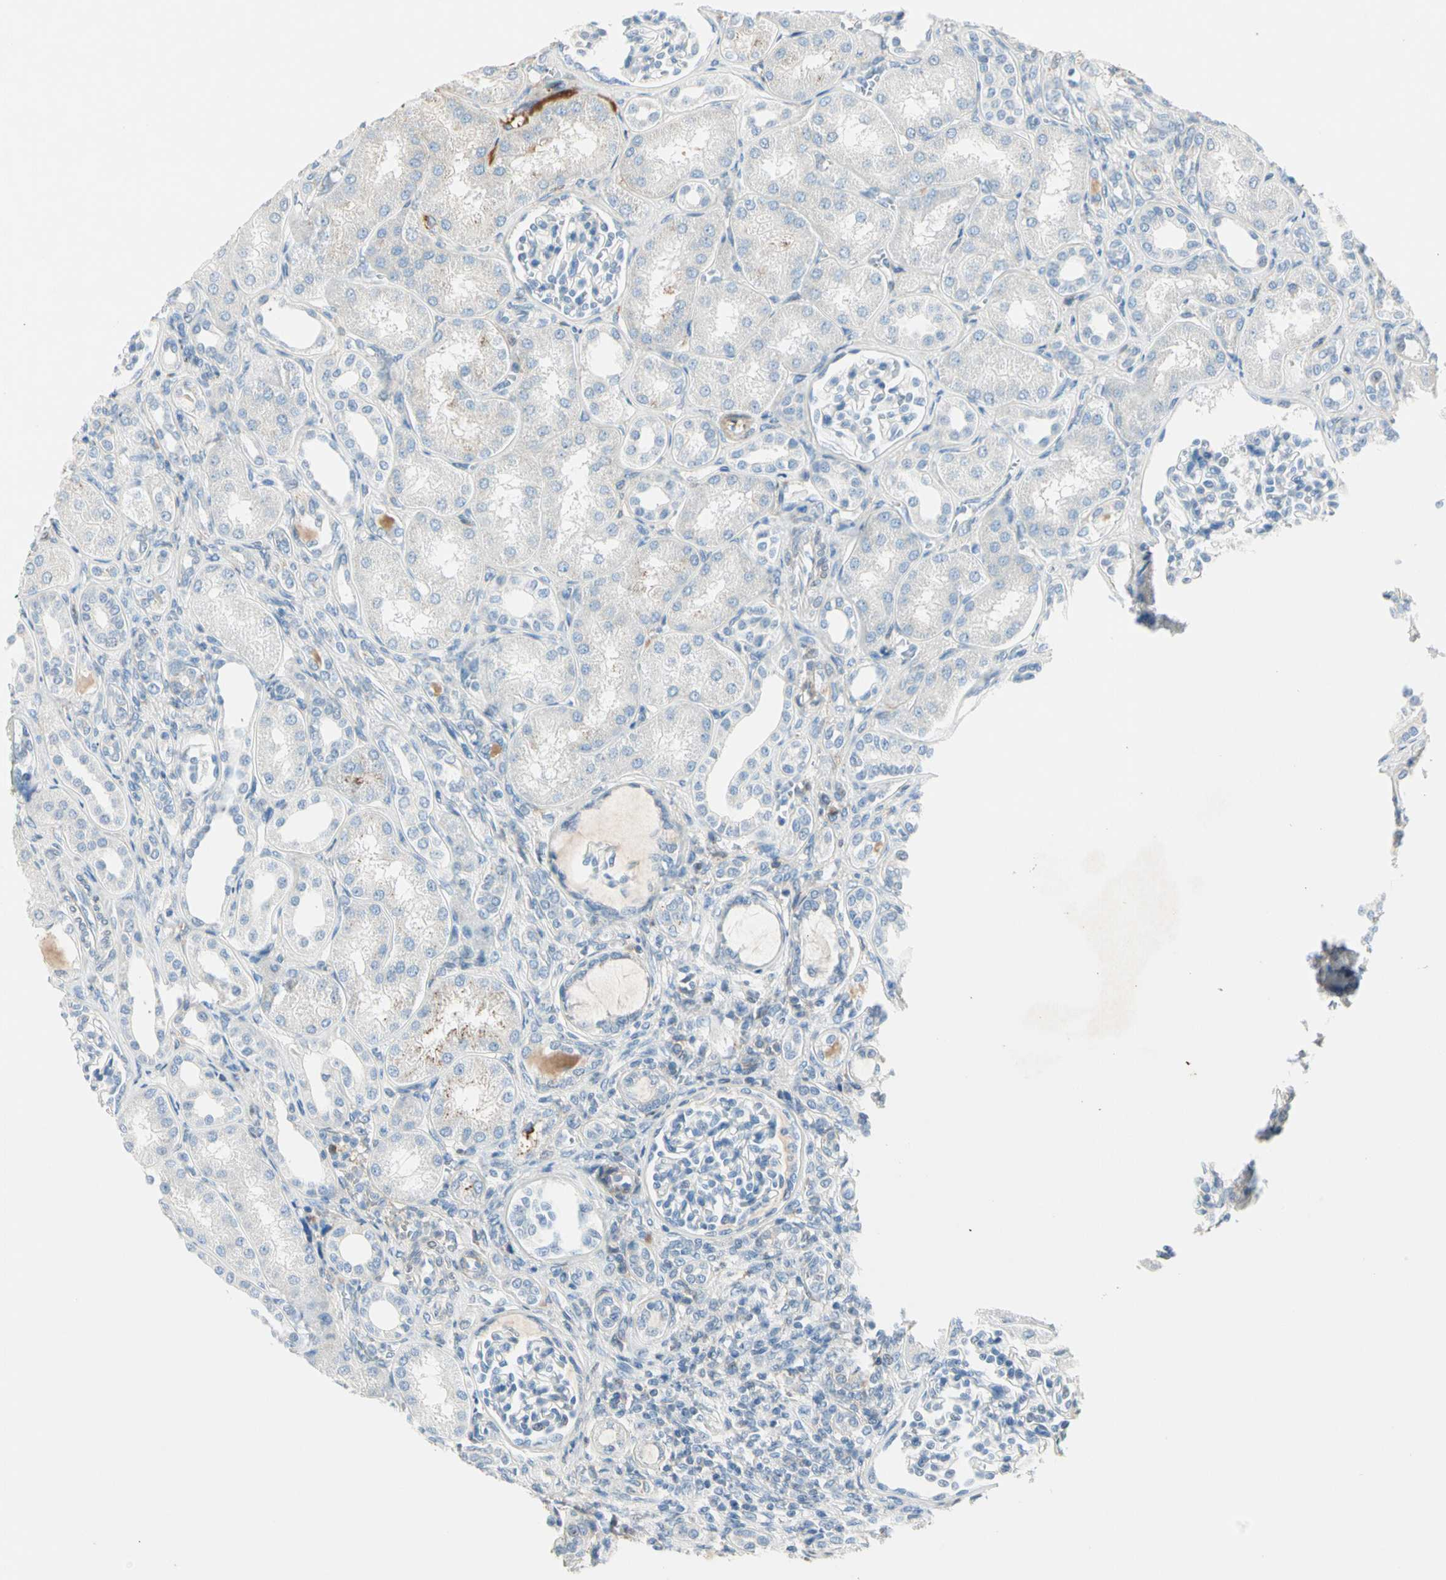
{"staining": {"intensity": "negative", "quantity": "none", "location": "none"}, "tissue": "kidney", "cell_type": "Cells in glomeruli", "image_type": "normal", "snomed": [{"axis": "morphology", "description": "Normal tissue, NOS"}, {"axis": "topography", "description": "Kidney"}], "caption": "An image of human kidney is negative for staining in cells in glomeruli. (Brightfield microscopy of DAB immunohistochemistry at high magnification).", "gene": "SERPIND1", "patient": {"sex": "male", "age": 7}}